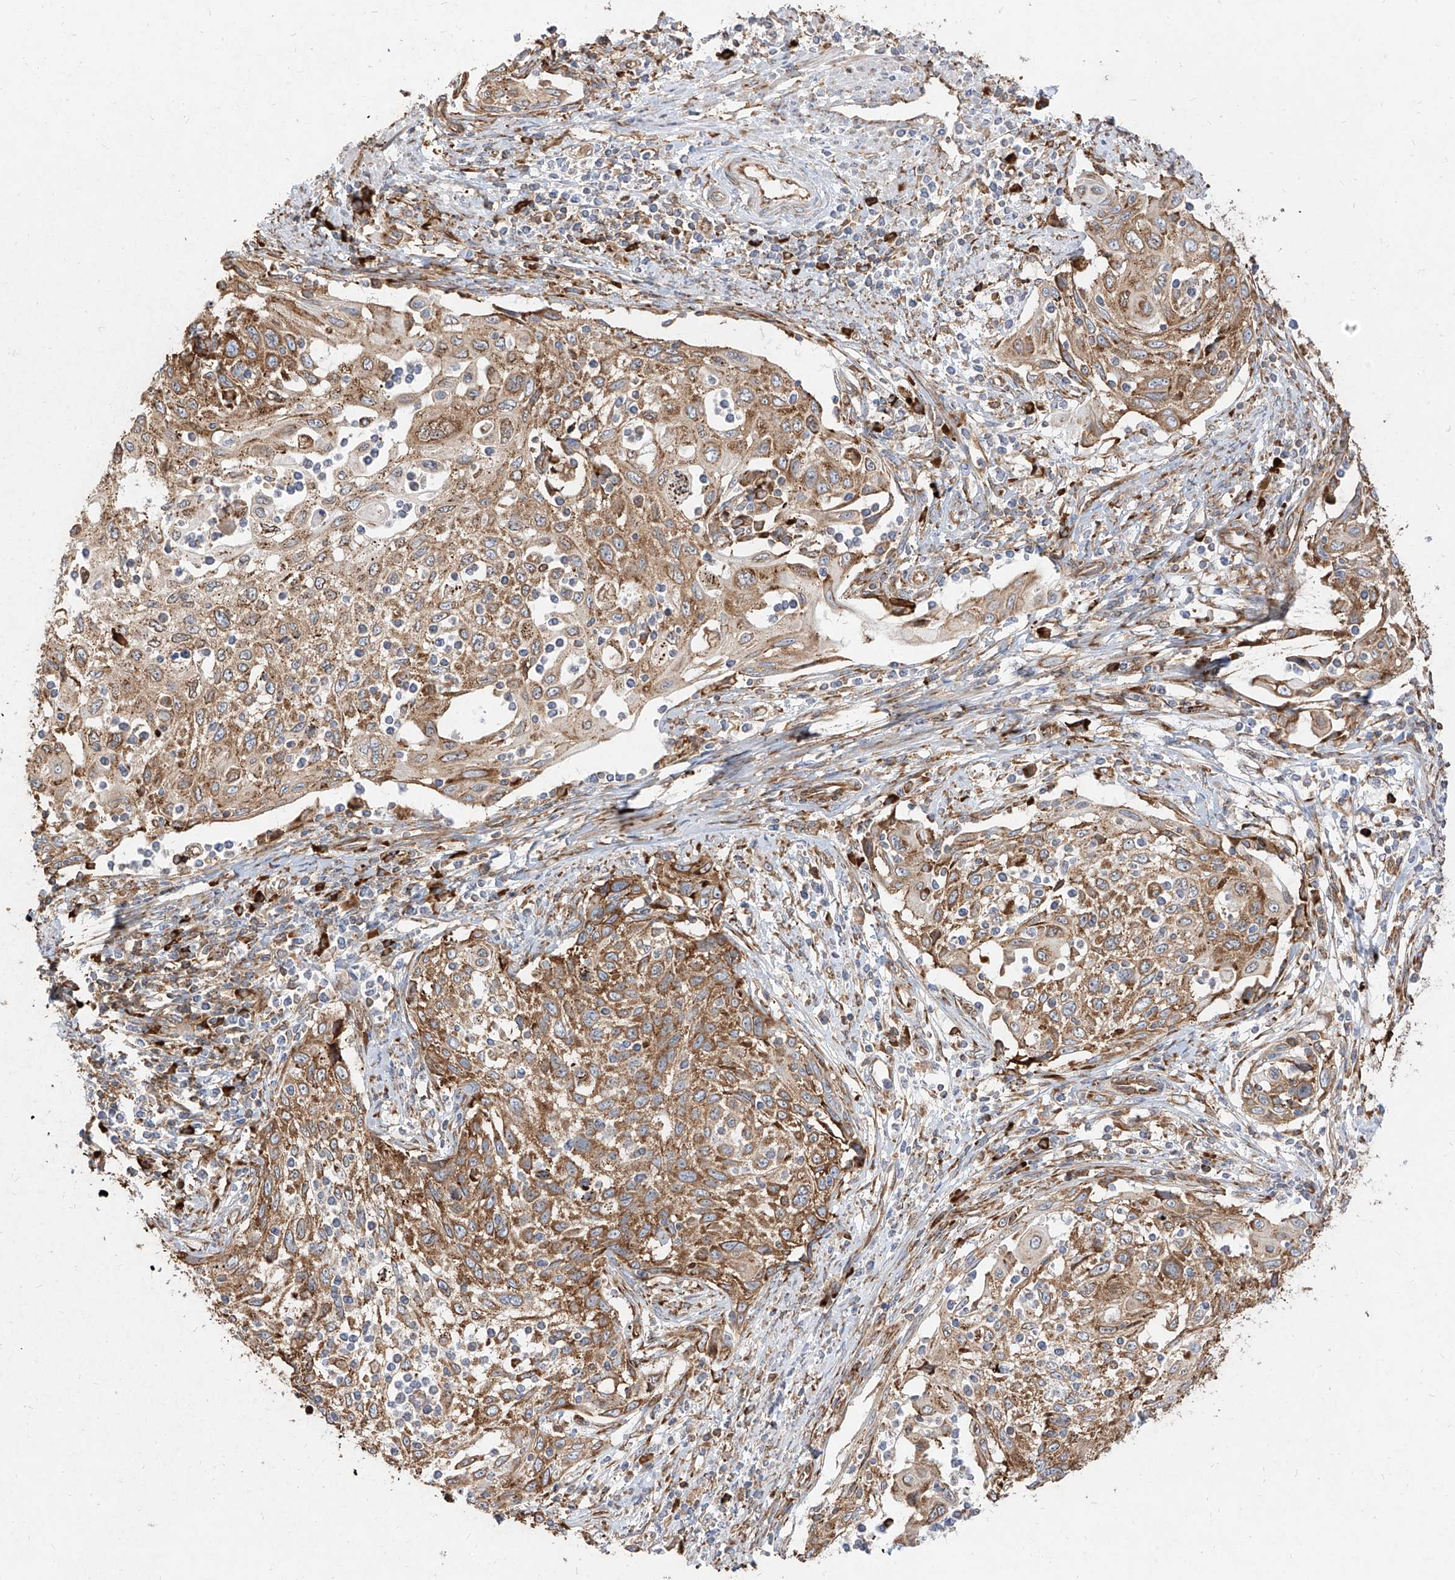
{"staining": {"intensity": "moderate", "quantity": ">75%", "location": "cytoplasmic/membranous"}, "tissue": "cervical cancer", "cell_type": "Tumor cells", "image_type": "cancer", "snomed": [{"axis": "morphology", "description": "Squamous cell carcinoma, NOS"}, {"axis": "topography", "description": "Cervix"}], "caption": "This micrograph demonstrates IHC staining of human cervical cancer (squamous cell carcinoma), with medium moderate cytoplasmic/membranous expression in about >75% of tumor cells.", "gene": "RPS25", "patient": {"sex": "female", "age": 70}}